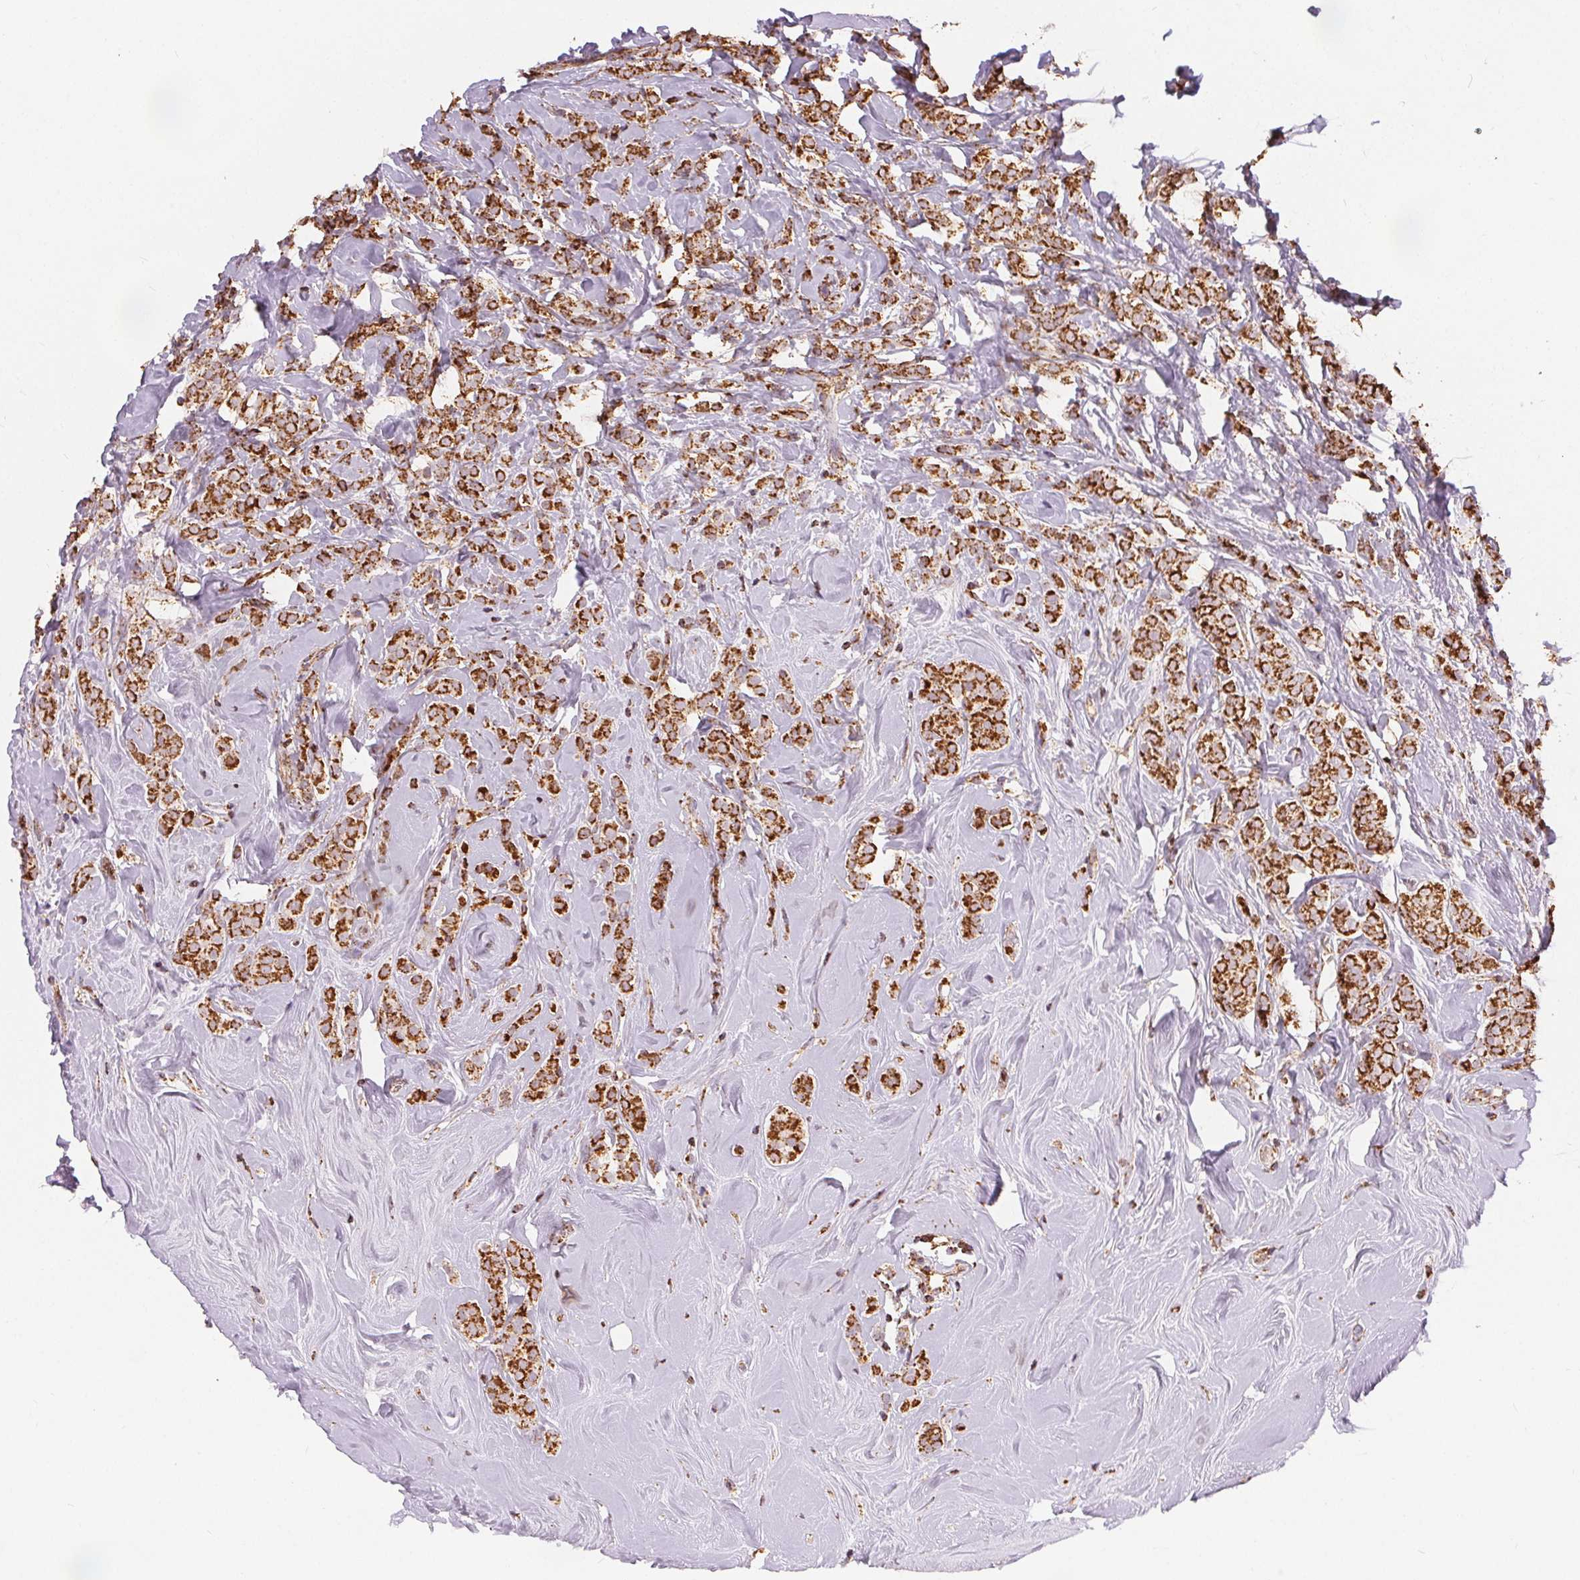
{"staining": {"intensity": "moderate", "quantity": ">75%", "location": "cytoplasmic/membranous"}, "tissue": "breast cancer", "cell_type": "Tumor cells", "image_type": "cancer", "snomed": [{"axis": "morphology", "description": "Lobular carcinoma"}, {"axis": "topography", "description": "Breast"}], "caption": "The immunohistochemical stain shows moderate cytoplasmic/membranous expression in tumor cells of breast cancer (lobular carcinoma) tissue.", "gene": "SDHB", "patient": {"sex": "female", "age": 49}}